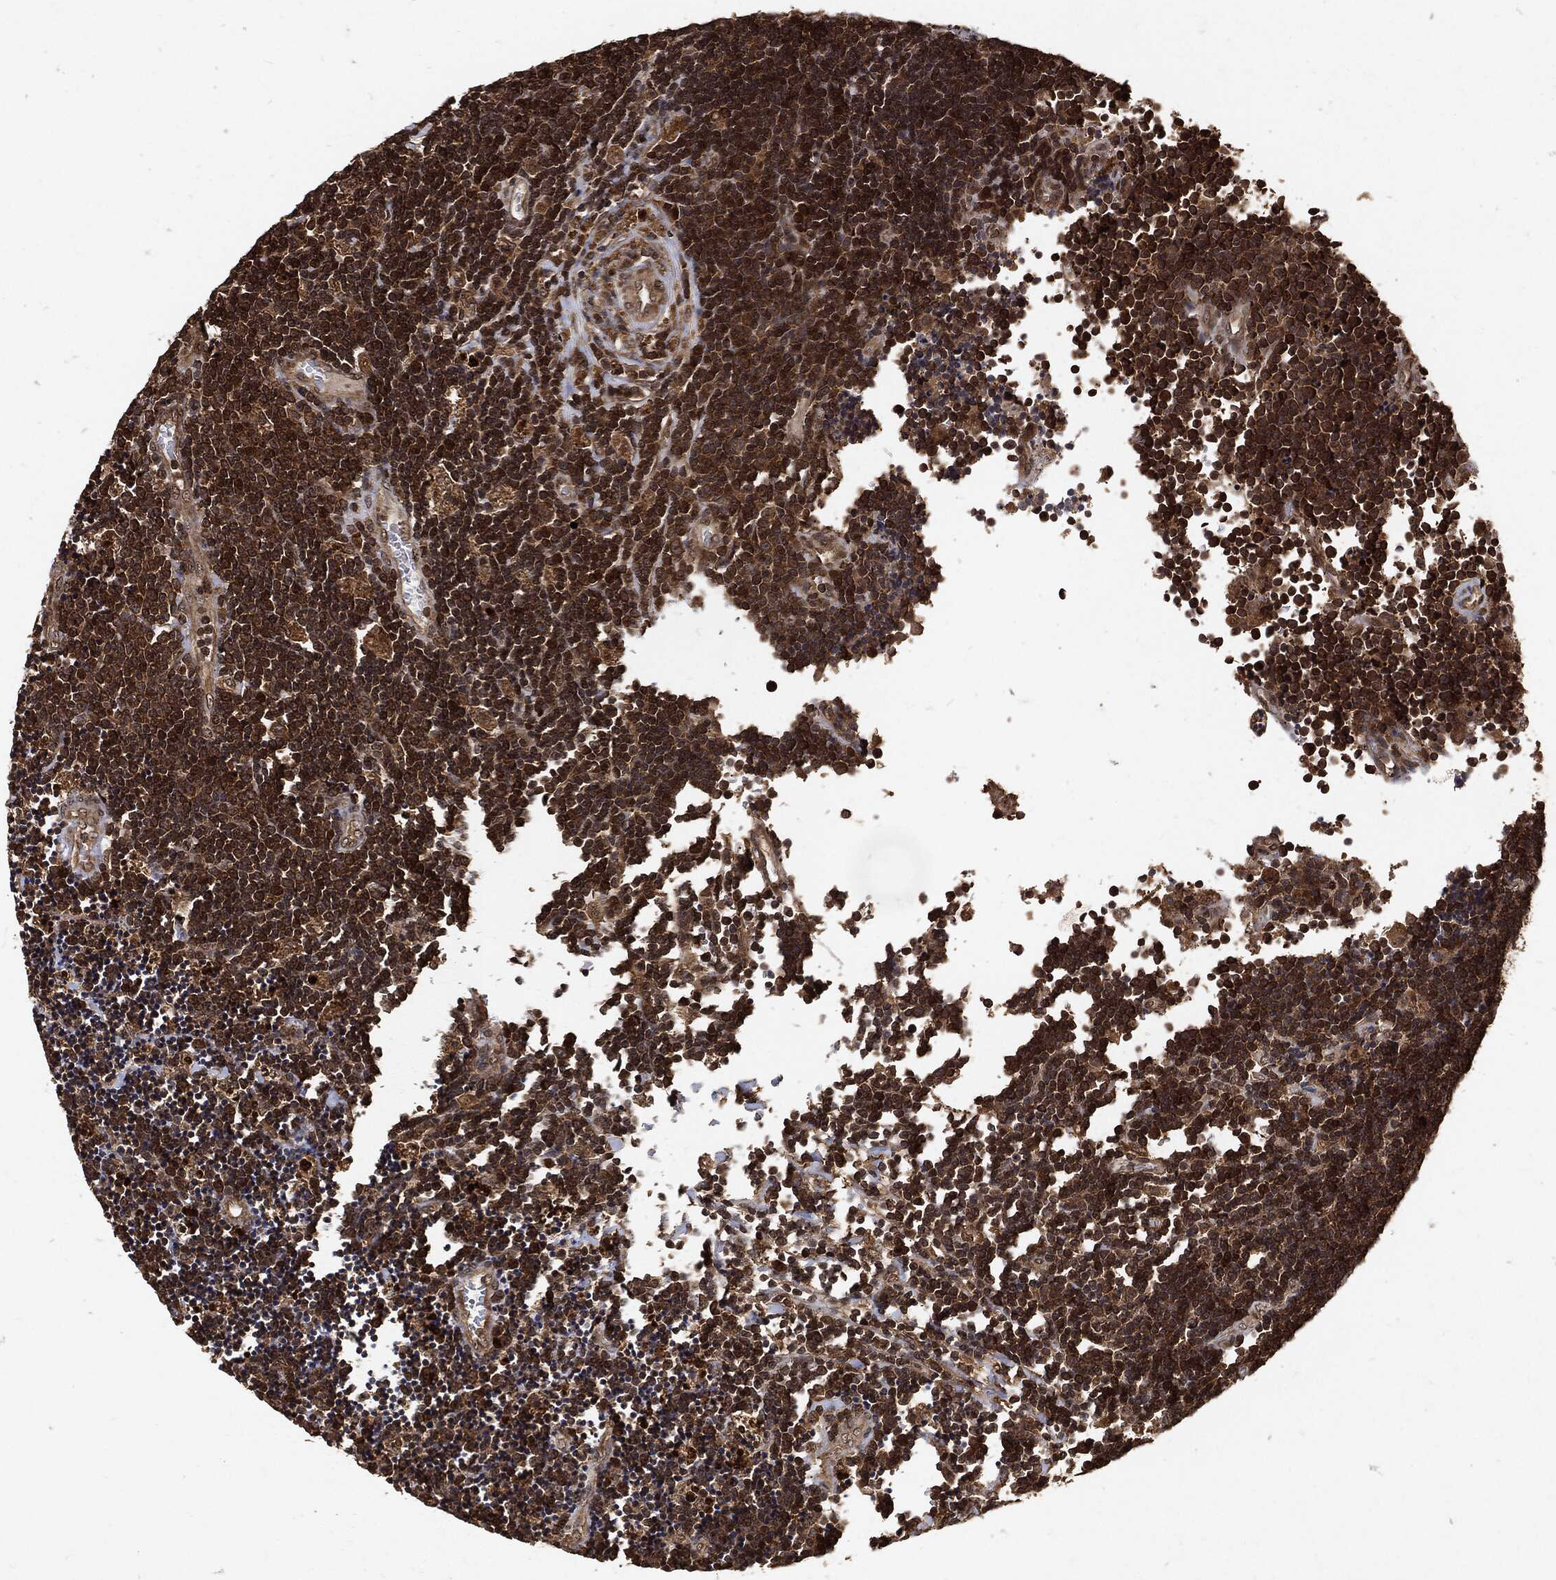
{"staining": {"intensity": "moderate", "quantity": ">75%", "location": "cytoplasmic/membranous"}, "tissue": "lymphoma", "cell_type": "Tumor cells", "image_type": "cancer", "snomed": [{"axis": "morphology", "description": "Malignant lymphoma, non-Hodgkin's type, Low grade"}, {"axis": "topography", "description": "Brain"}], "caption": "There is medium levels of moderate cytoplasmic/membranous staining in tumor cells of low-grade malignant lymphoma, non-Hodgkin's type, as demonstrated by immunohistochemical staining (brown color).", "gene": "ZNF226", "patient": {"sex": "female", "age": 66}}